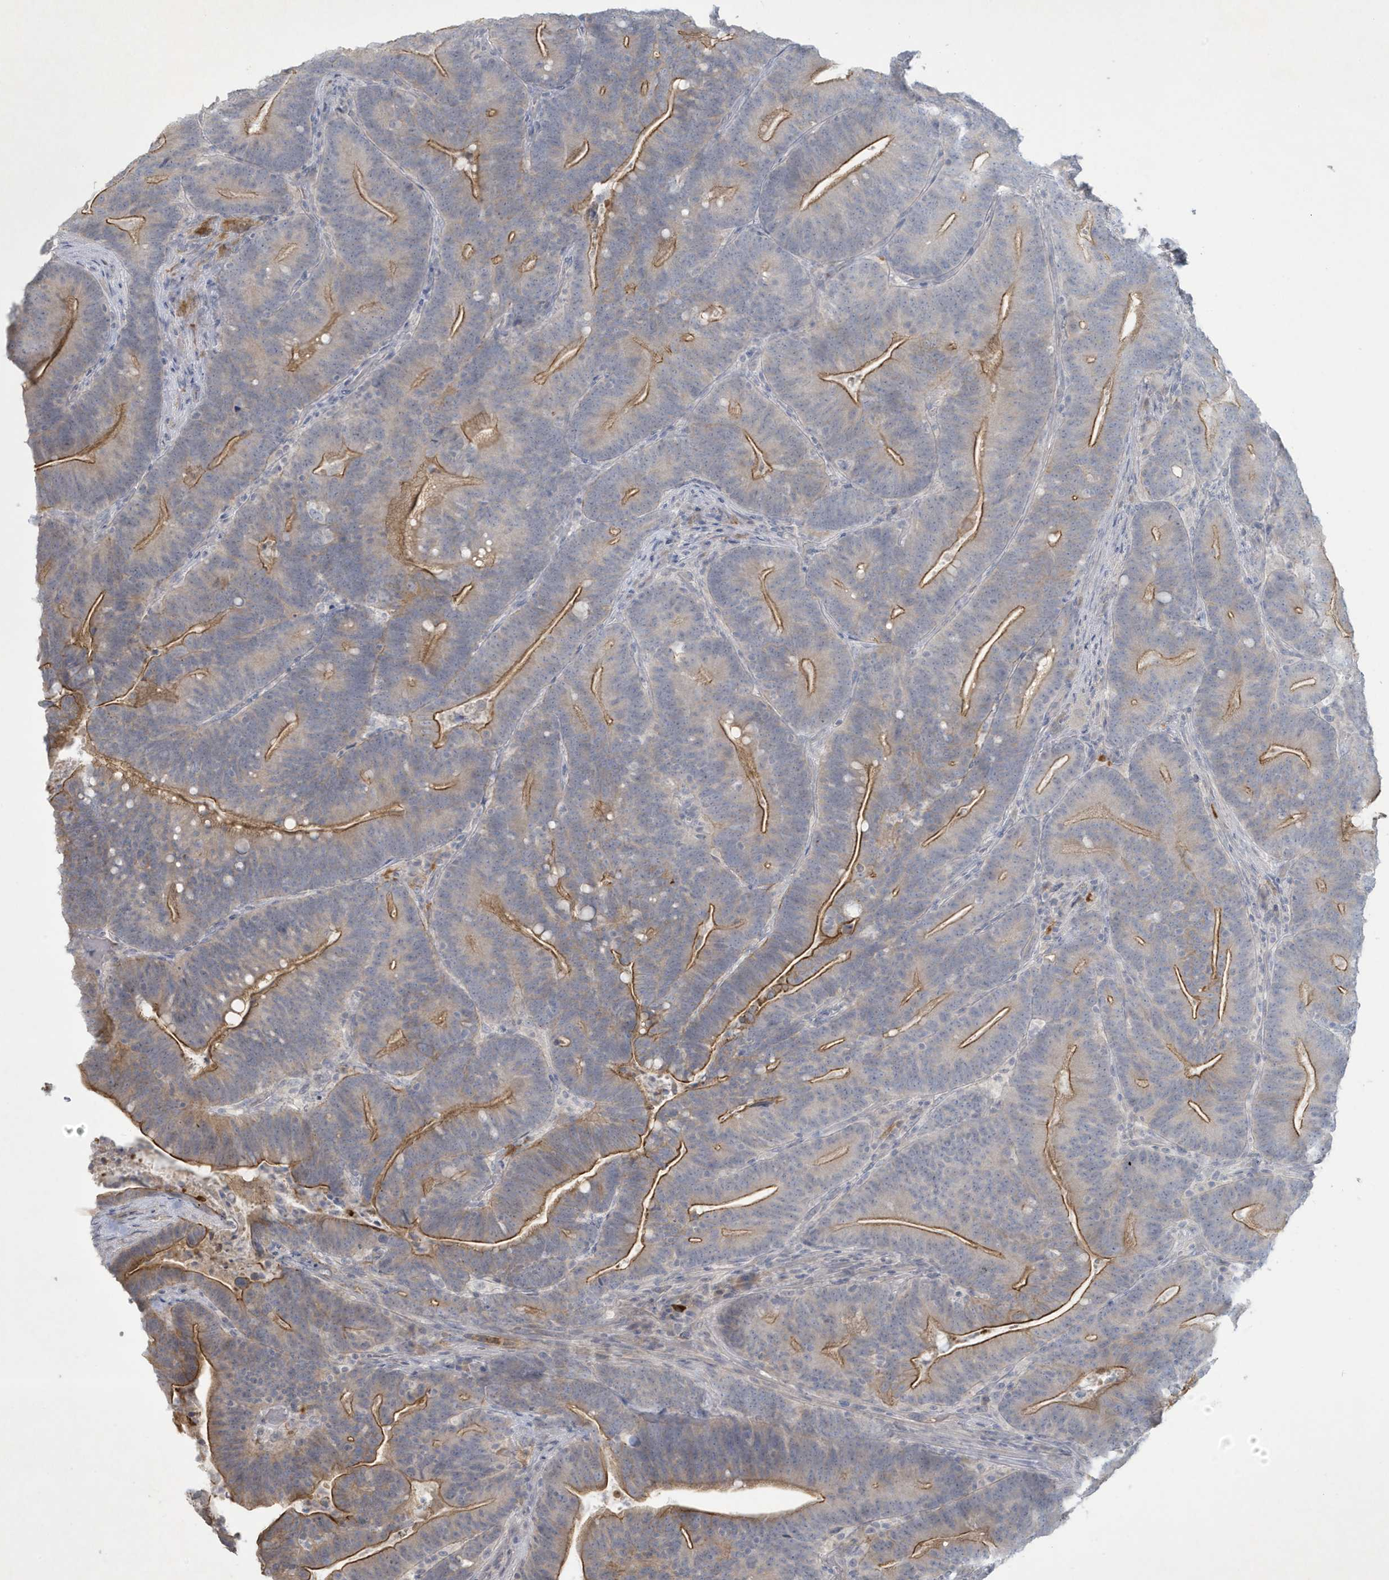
{"staining": {"intensity": "moderate", "quantity": "25%-75%", "location": "cytoplasmic/membranous"}, "tissue": "colorectal cancer", "cell_type": "Tumor cells", "image_type": "cancer", "snomed": [{"axis": "morphology", "description": "Adenocarcinoma, NOS"}, {"axis": "topography", "description": "Colon"}], "caption": "Immunohistochemistry of colorectal adenocarcinoma reveals medium levels of moderate cytoplasmic/membranous expression in about 25%-75% of tumor cells. (Brightfield microscopy of DAB IHC at high magnification).", "gene": "CCDC24", "patient": {"sex": "female", "age": 66}}